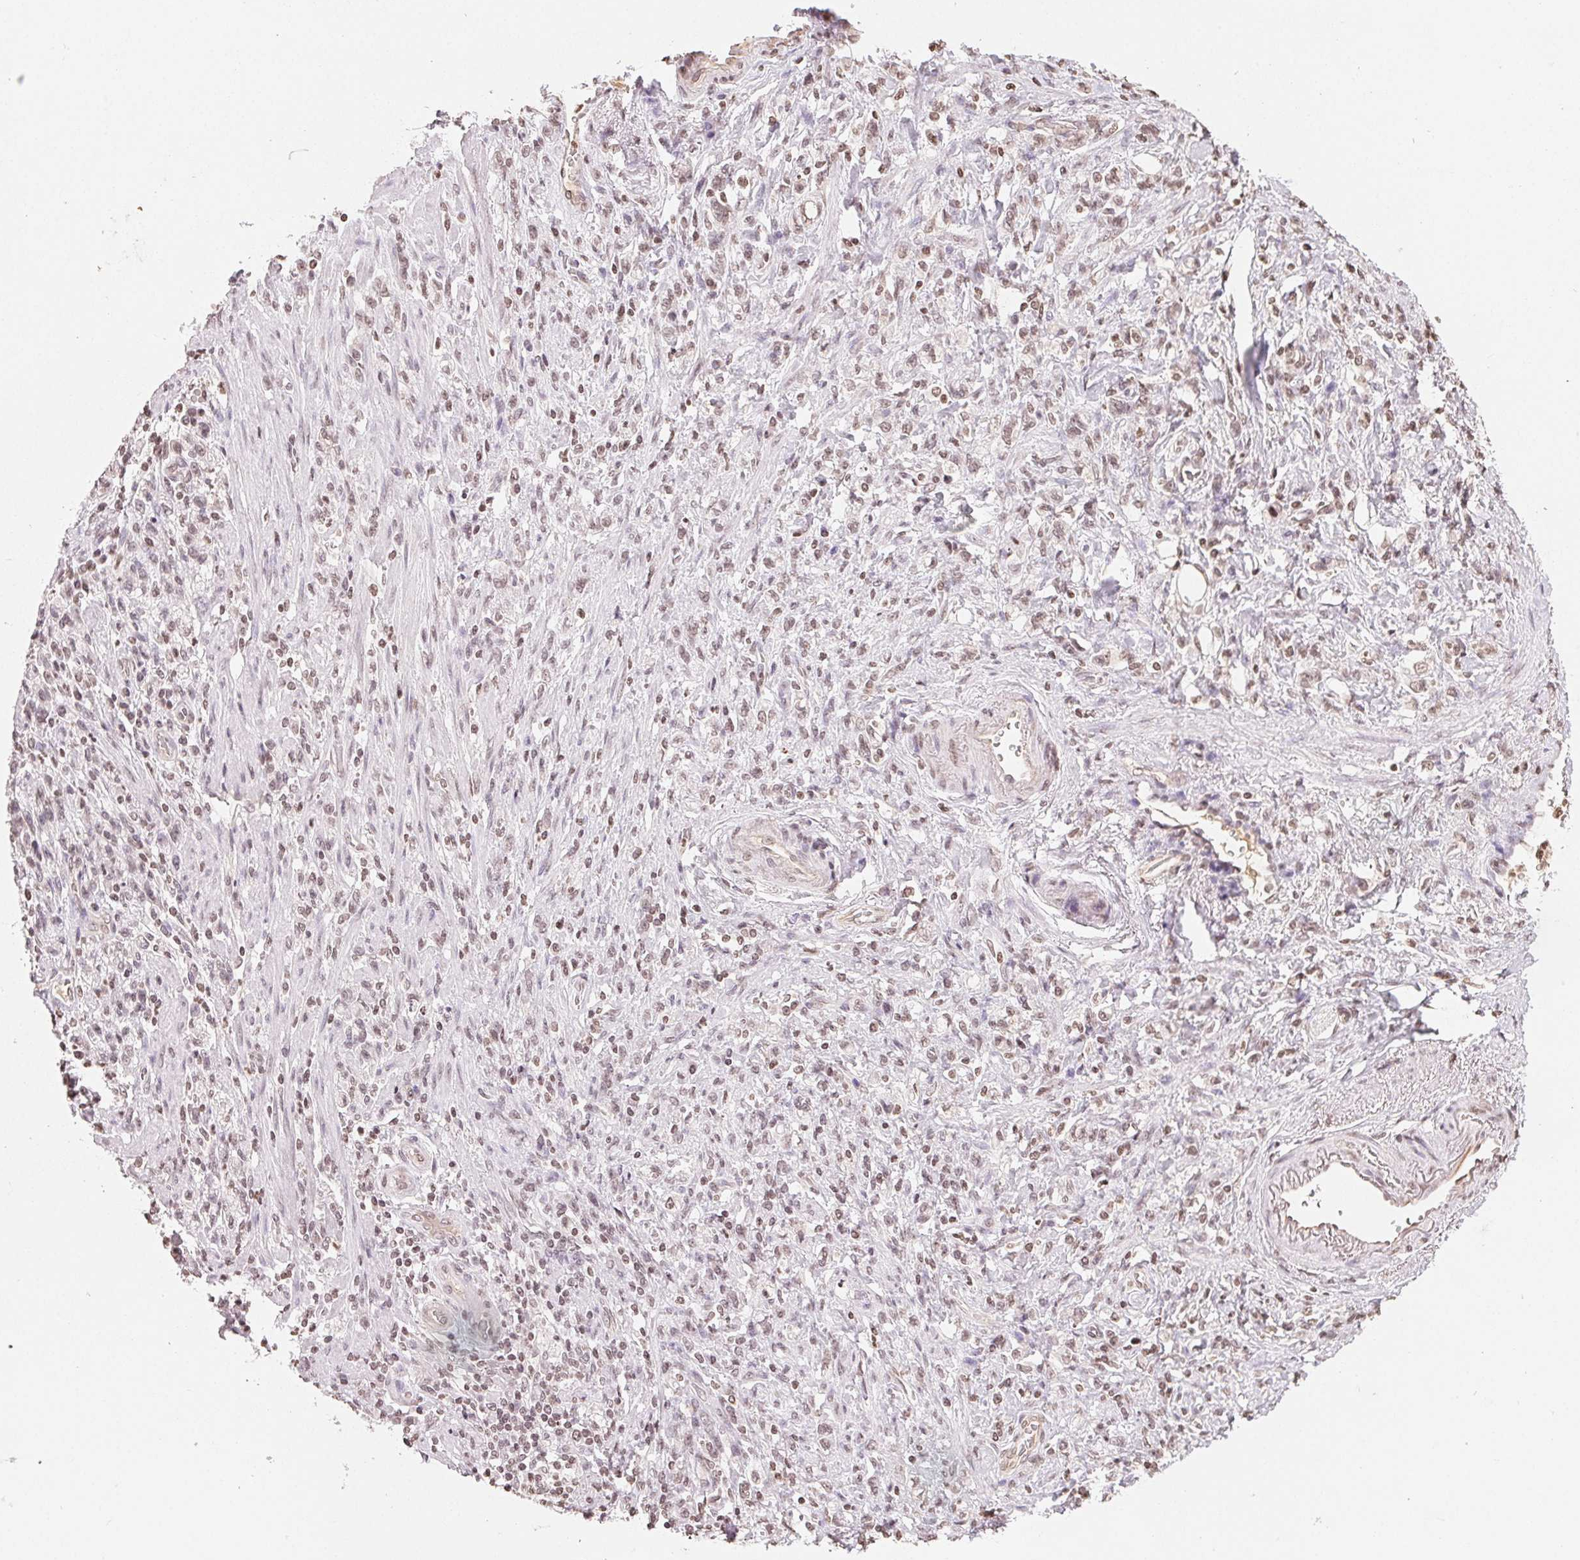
{"staining": {"intensity": "weak", "quantity": "25%-75%", "location": "nuclear"}, "tissue": "stomach cancer", "cell_type": "Tumor cells", "image_type": "cancer", "snomed": [{"axis": "morphology", "description": "Adenocarcinoma, NOS"}, {"axis": "topography", "description": "Stomach"}], "caption": "Stomach adenocarcinoma tissue displays weak nuclear staining in approximately 25%-75% of tumor cells, visualized by immunohistochemistry. (DAB (3,3'-diaminobenzidine) IHC, brown staining for protein, blue staining for nuclei).", "gene": "TBP", "patient": {"sex": "male", "age": 77}}